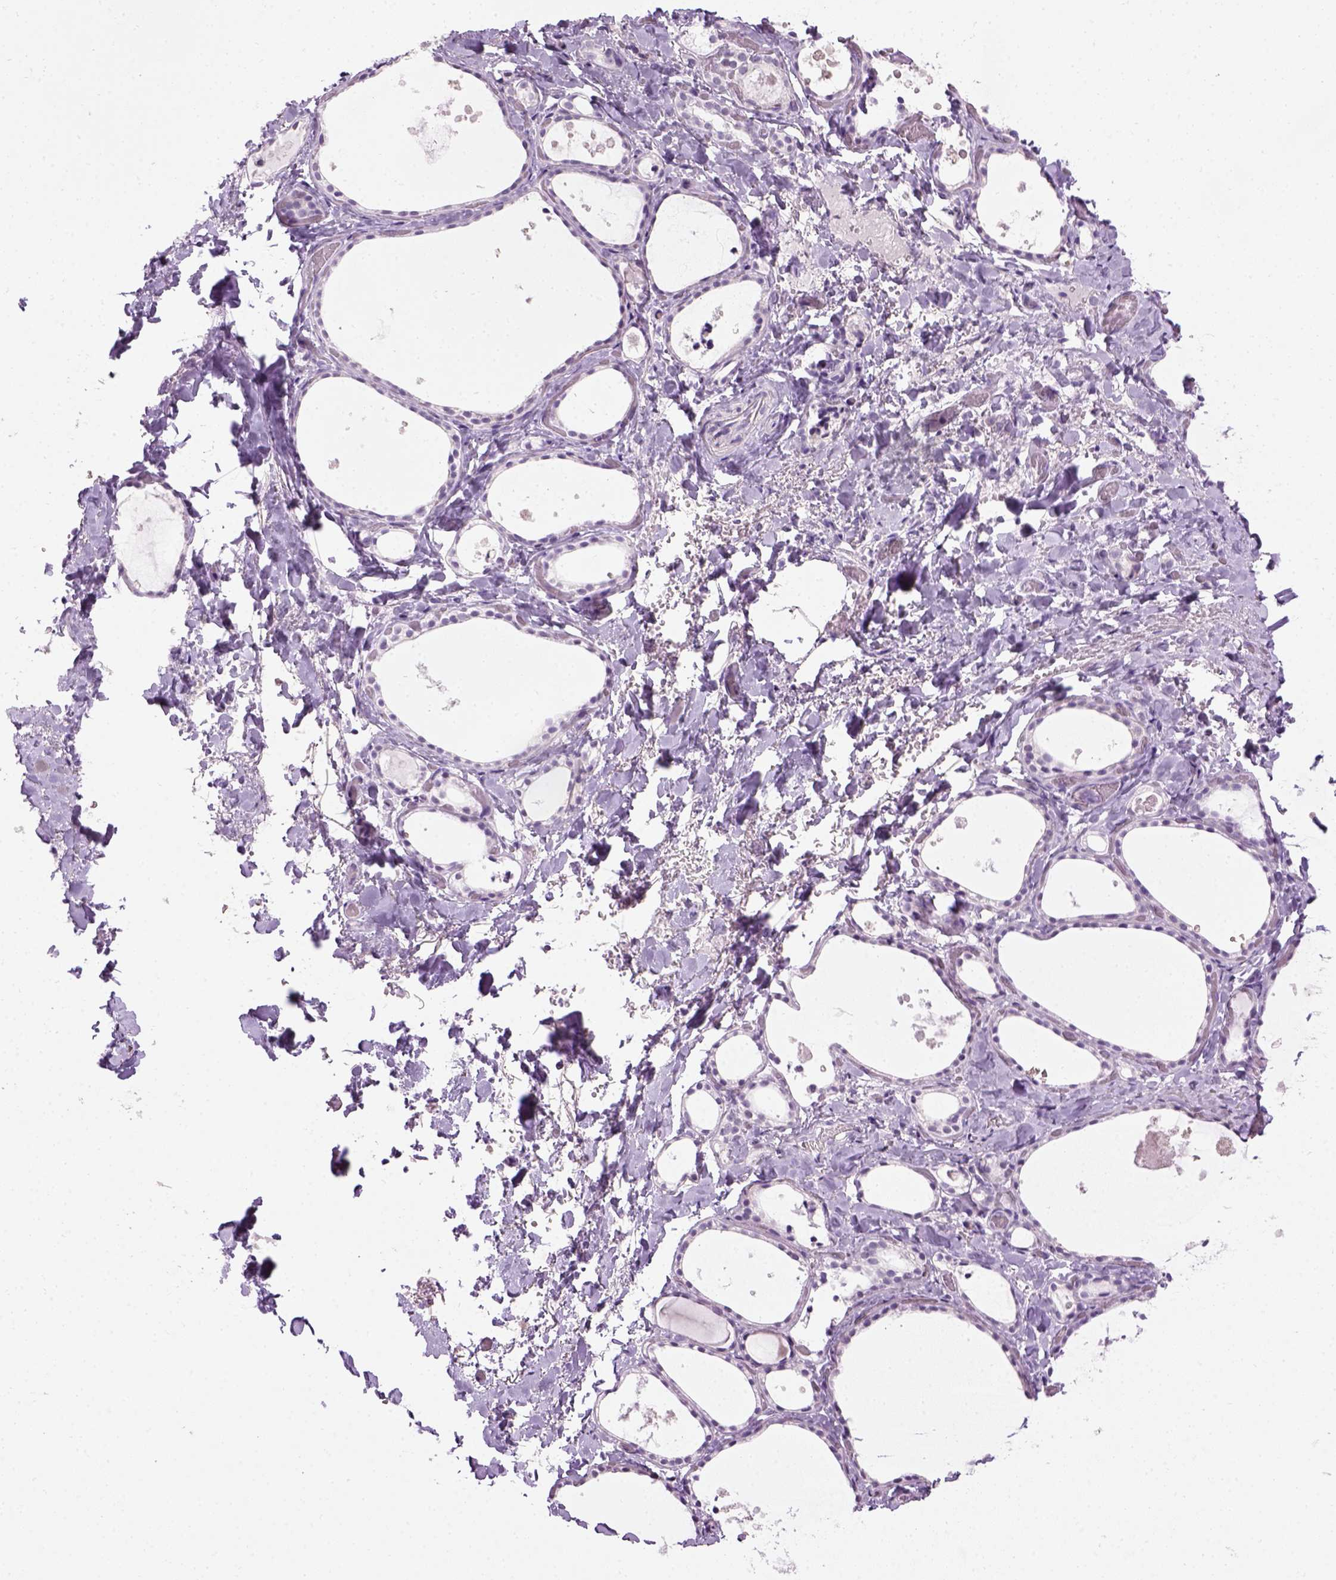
{"staining": {"intensity": "negative", "quantity": "none", "location": "none"}, "tissue": "thyroid gland", "cell_type": "Glandular cells", "image_type": "normal", "snomed": [{"axis": "morphology", "description": "Normal tissue, NOS"}, {"axis": "topography", "description": "Thyroid gland"}], "caption": "Protein analysis of unremarkable thyroid gland exhibits no significant expression in glandular cells. (DAB immunohistochemistry (IHC) with hematoxylin counter stain).", "gene": "GABRB2", "patient": {"sex": "female", "age": 56}}